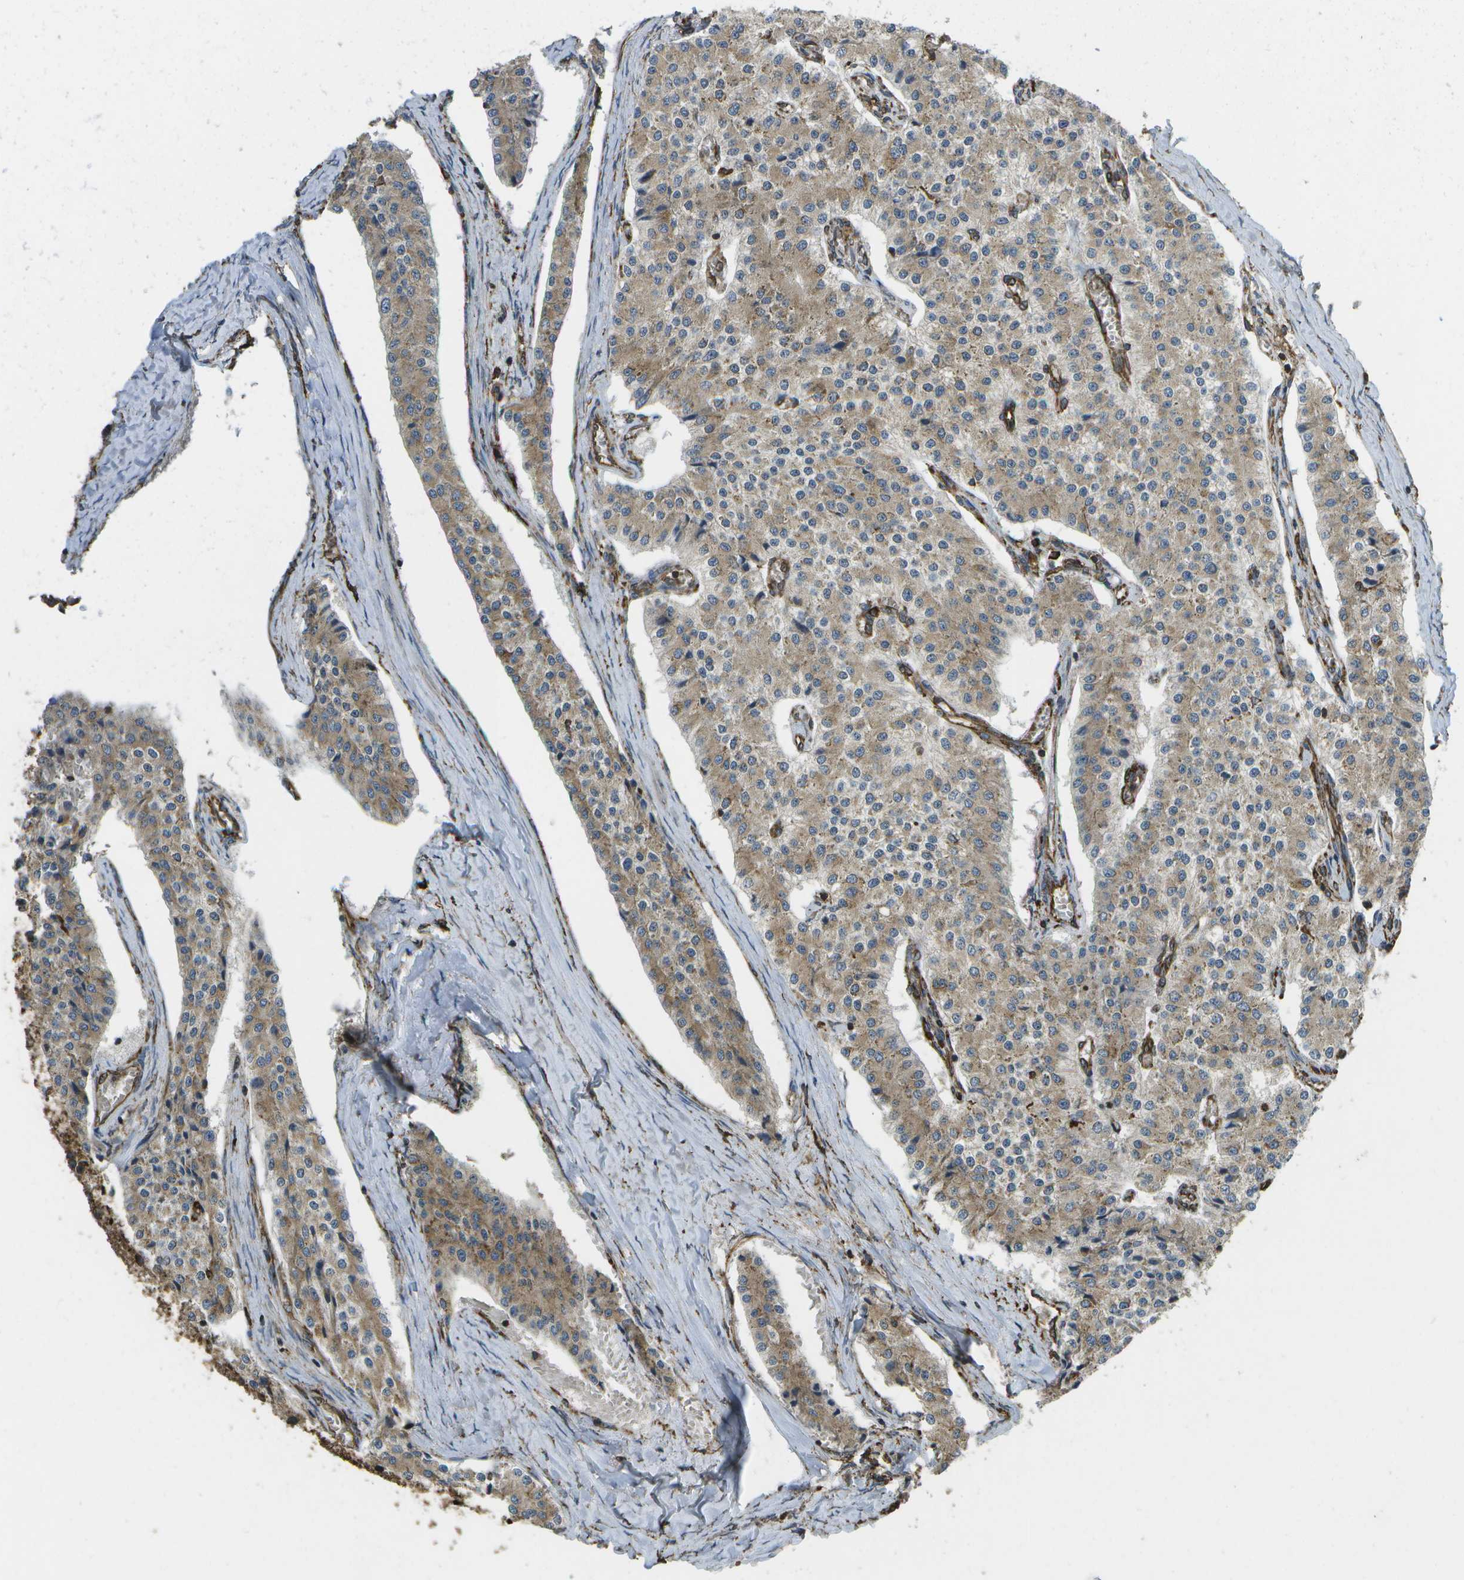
{"staining": {"intensity": "weak", "quantity": ">75%", "location": "cytoplasmic/membranous"}, "tissue": "carcinoid", "cell_type": "Tumor cells", "image_type": "cancer", "snomed": [{"axis": "morphology", "description": "Carcinoid, malignant, NOS"}, {"axis": "topography", "description": "Colon"}], "caption": "Protein staining of carcinoid tissue displays weak cytoplasmic/membranous staining in about >75% of tumor cells. (DAB (3,3'-diaminobenzidine) IHC with brightfield microscopy, high magnification).", "gene": "PDIA4", "patient": {"sex": "female", "age": 52}}